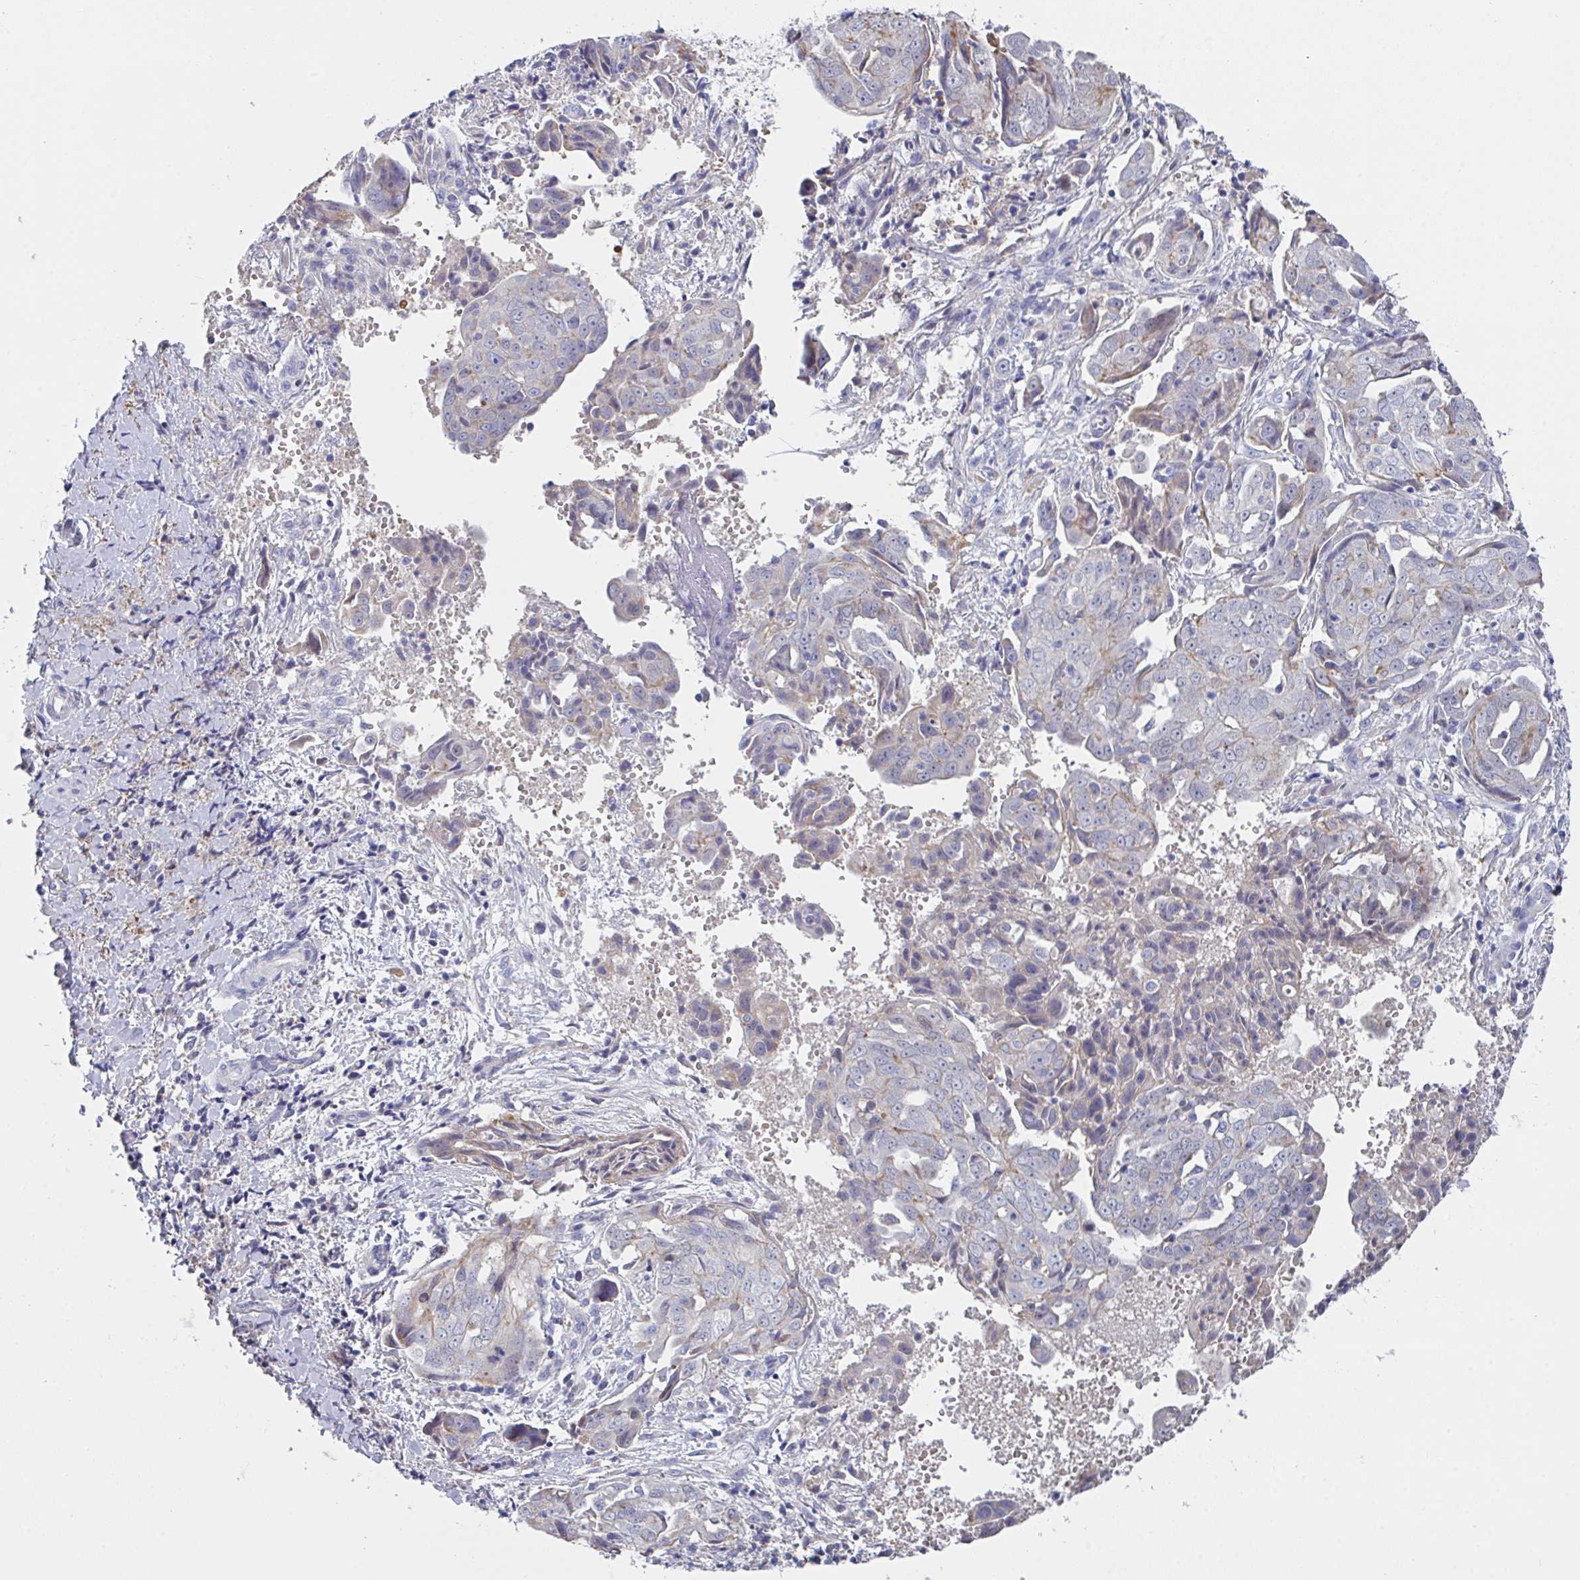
{"staining": {"intensity": "negative", "quantity": "none", "location": "none"}, "tissue": "ovarian cancer", "cell_type": "Tumor cells", "image_type": "cancer", "snomed": [{"axis": "morphology", "description": "Carcinoma, endometroid"}, {"axis": "topography", "description": "Ovary"}], "caption": "Human ovarian endometroid carcinoma stained for a protein using IHC reveals no staining in tumor cells.", "gene": "TFAP2C", "patient": {"sex": "female", "age": 70}}